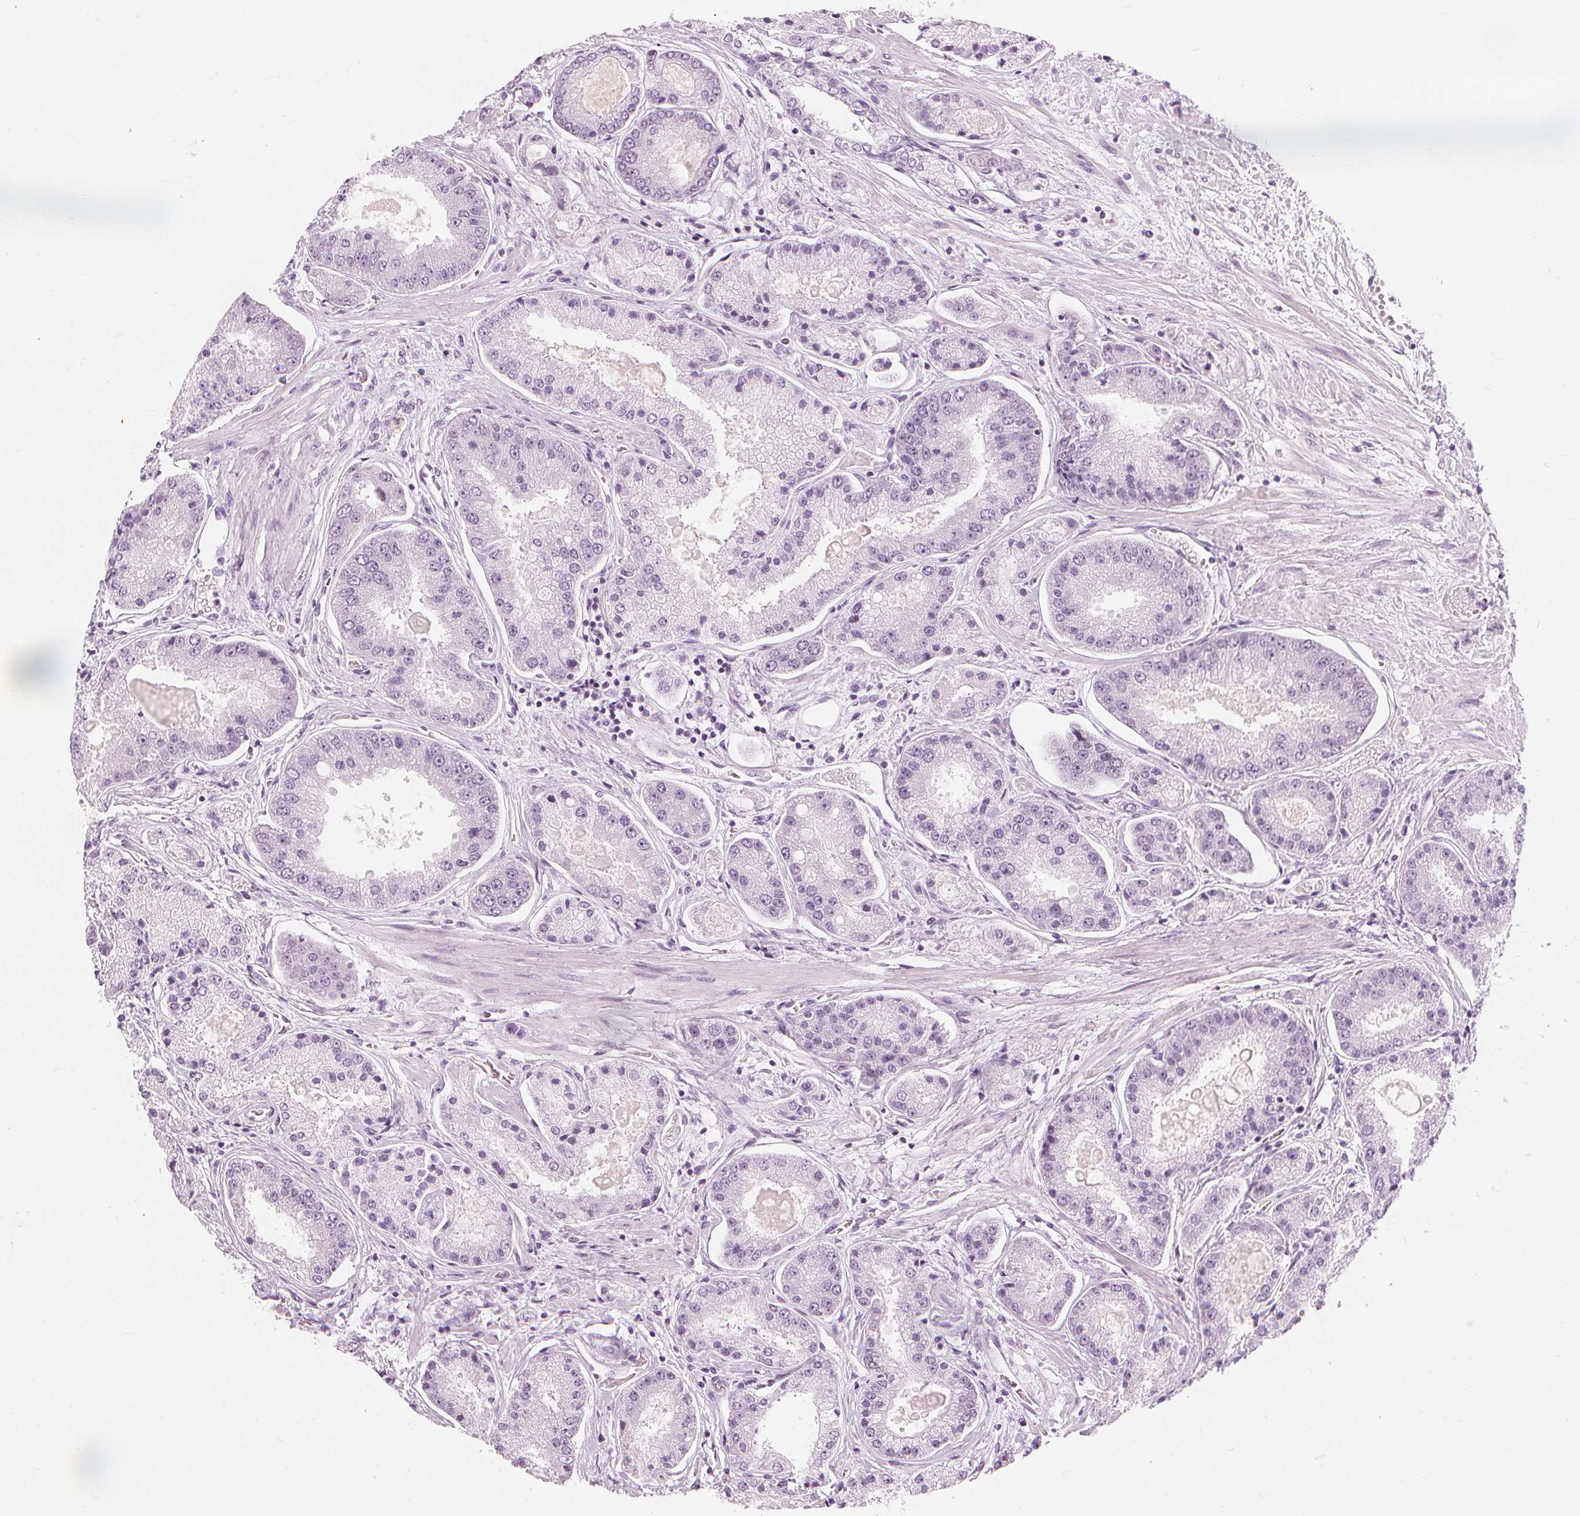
{"staining": {"intensity": "negative", "quantity": "none", "location": "none"}, "tissue": "prostate cancer", "cell_type": "Tumor cells", "image_type": "cancer", "snomed": [{"axis": "morphology", "description": "Adenocarcinoma, High grade"}, {"axis": "topography", "description": "Prostate"}], "caption": "Human high-grade adenocarcinoma (prostate) stained for a protein using IHC exhibits no staining in tumor cells.", "gene": "MUC12", "patient": {"sex": "male", "age": 67}}